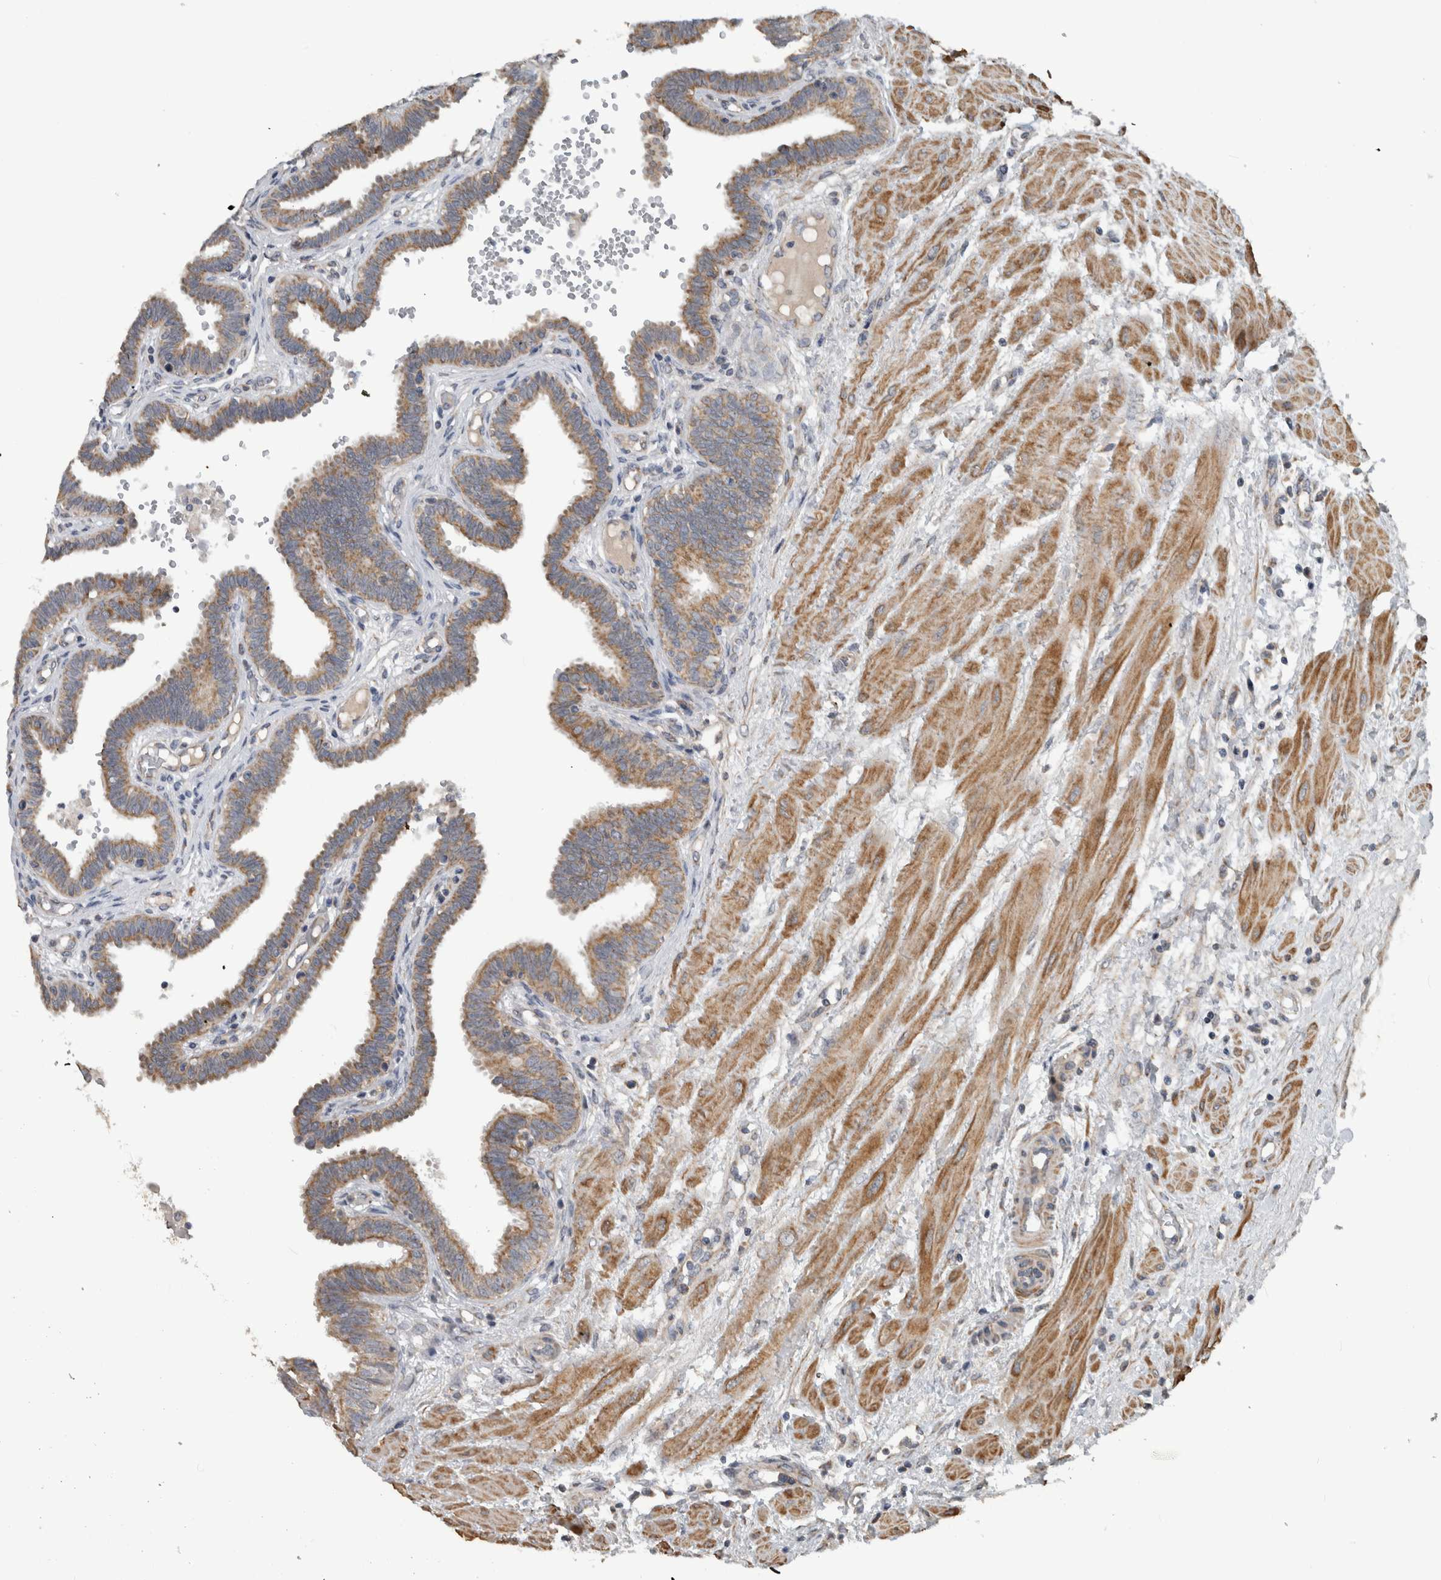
{"staining": {"intensity": "moderate", "quantity": ">75%", "location": "cytoplasmic/membranous"}, "tissue": "fallopian tube", "cell_type": "Glandular cells", "image_type": "normal", "snomed": [{"axis": "morphology", "description": "Normal tissue, NOS"}, {"axis": "topography", "description": "Fallopian tube"}], "caption": "Normal fallopian tube displays moderate cytoplasmic/membranous staining in approximately >75% of glandular cells (brown staining indicates protein expression, while blue staining denotes nuclei)..", "gene": "ARMC1", "patient": {"sex": "female", "age": 32}}